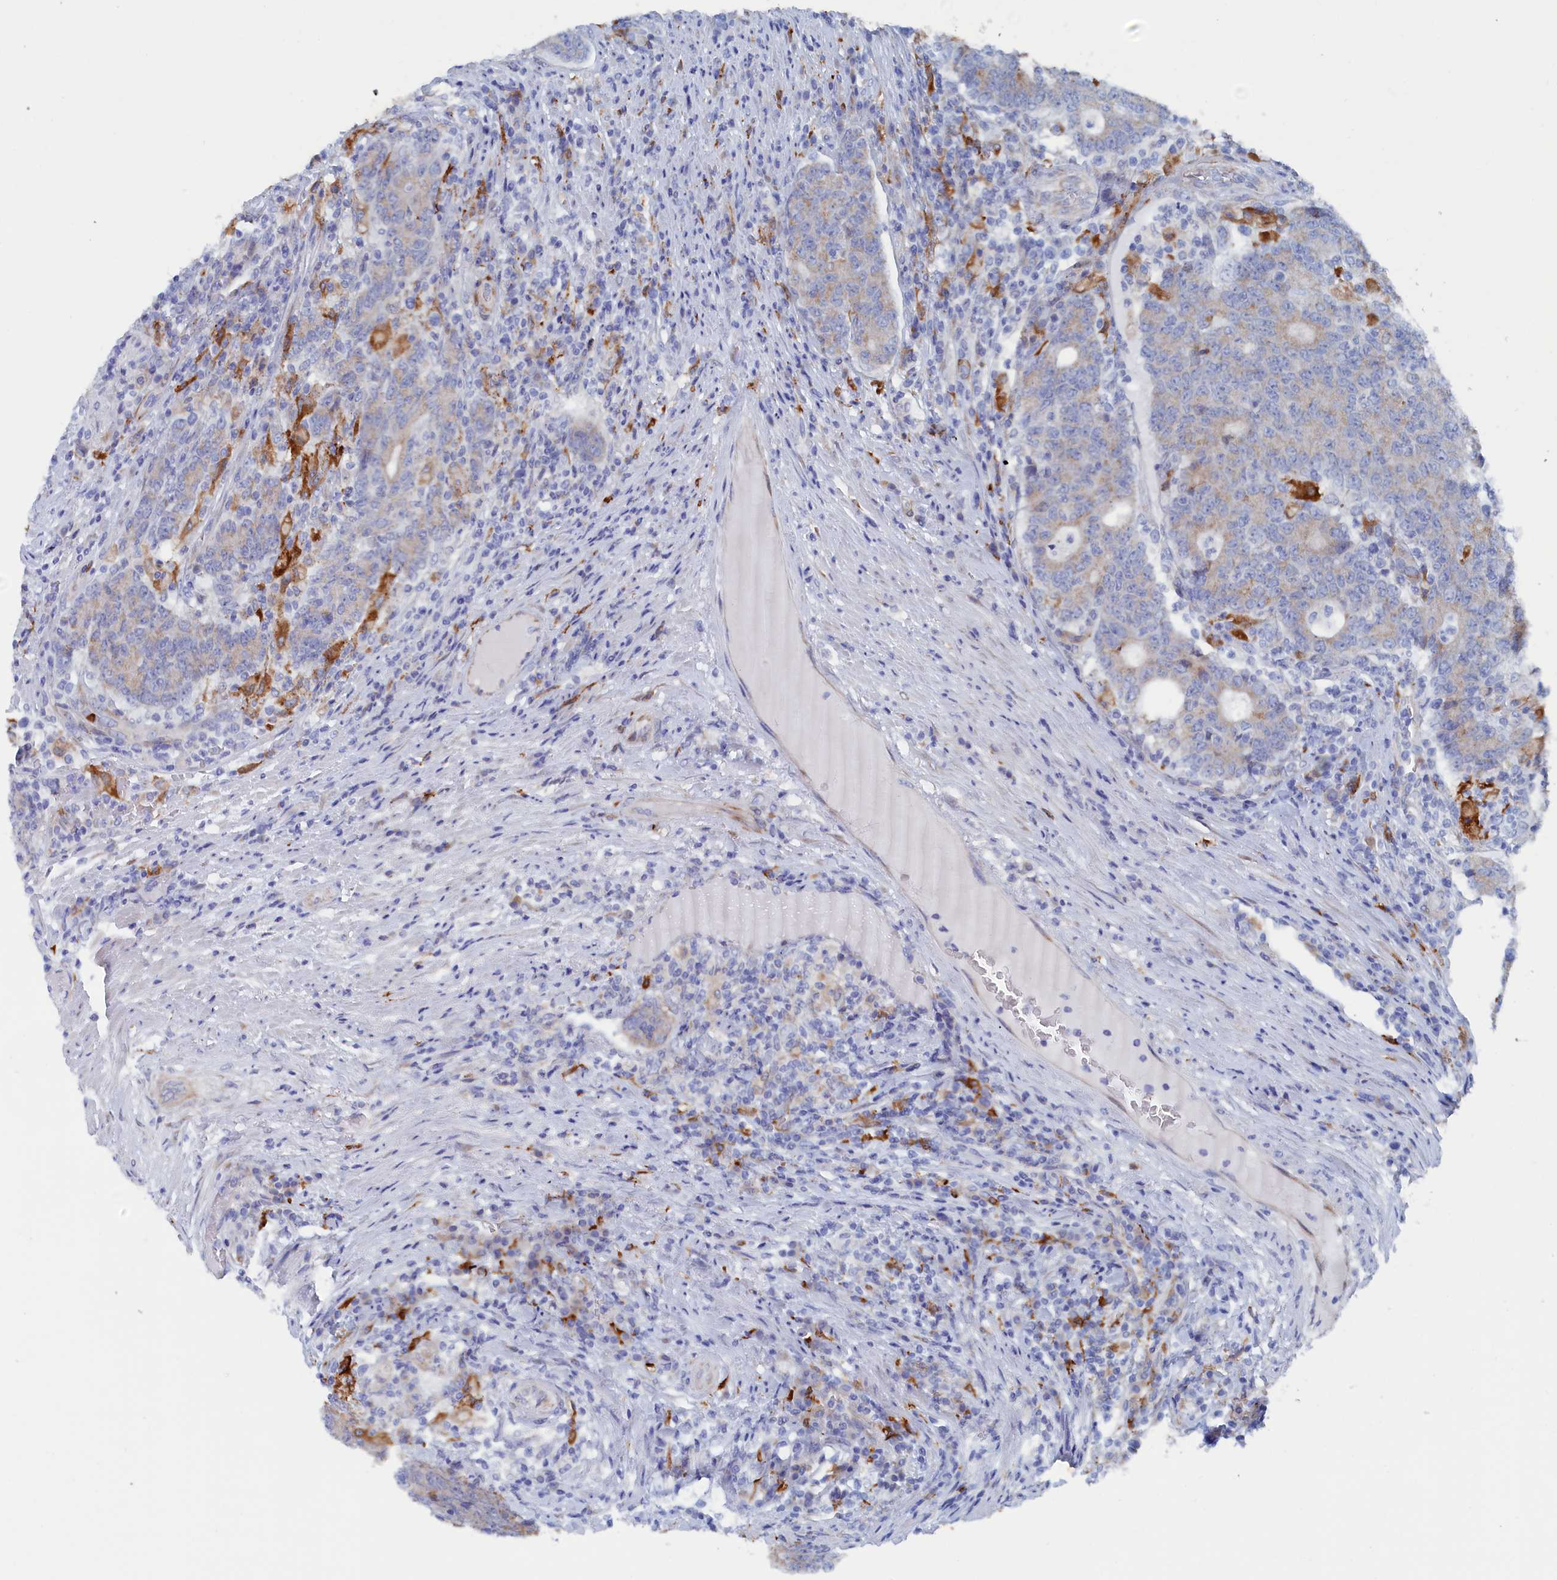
{"staining": {"intensity": "weak", "quantity": "<25%", "location": "cytoplasmic/membranous"}, "tissue": "colorectal cancer", "cell_type": "Tumor cells", "image_type": "cancer", "snomed": [{"axis": "morphology", "description": "Adenocarcinoma, NOS"}, {"axis": "topography", "description": "Colon"}], "caption": "A histopathology image of human colorectal adenocarcinoma is negative for staining in tumor cells. The staining is performed using DAB brown chromogen with nuclei counter-stained in using hematoxylin.", "gene": "COG7", "patient": {"sex": "female", "age": 75}}